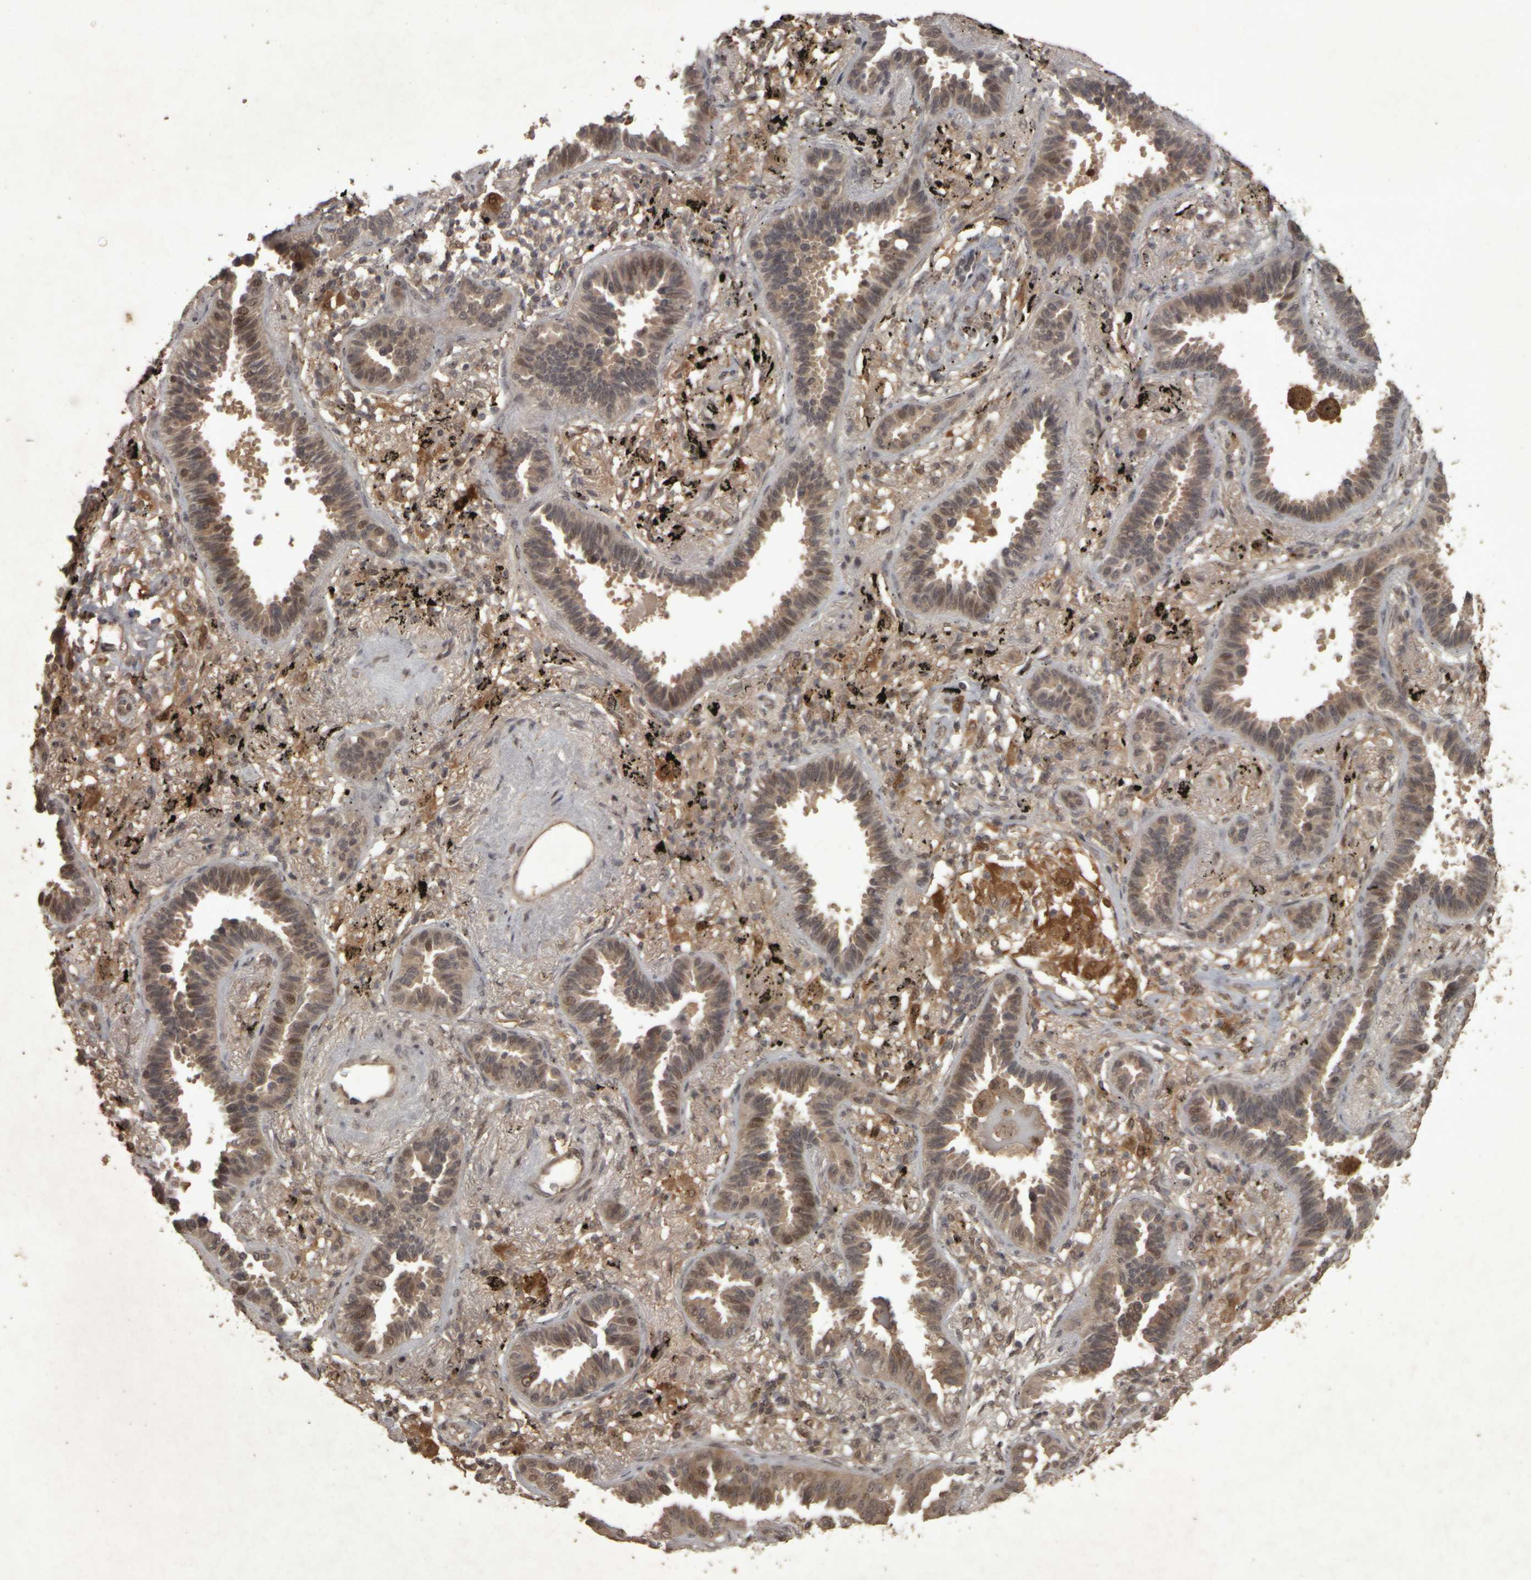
{"staining": {"intensity": "weak", "quantity": ">75%", "location": "cytoplasmic/membranous,nuclear"}, "tissue": "lung cancer", "cell_type": "Tumor cells", "image_type": "cancer", "snomed": [{"axis": "morphology", "description": "Adenocarcinoma, NOS"}, {"axis": "topography", "description": "Lung"}], "caption": "Weak cytoplasmic/membranous and nuclear staining for a protein is identified in approximately >75% of tumor cells of lung cancer (adenocarcinoma) using immunohistochemistry (IHC).", "gene": "ACO1", "patient": {"sex": "male", "age": 59}}